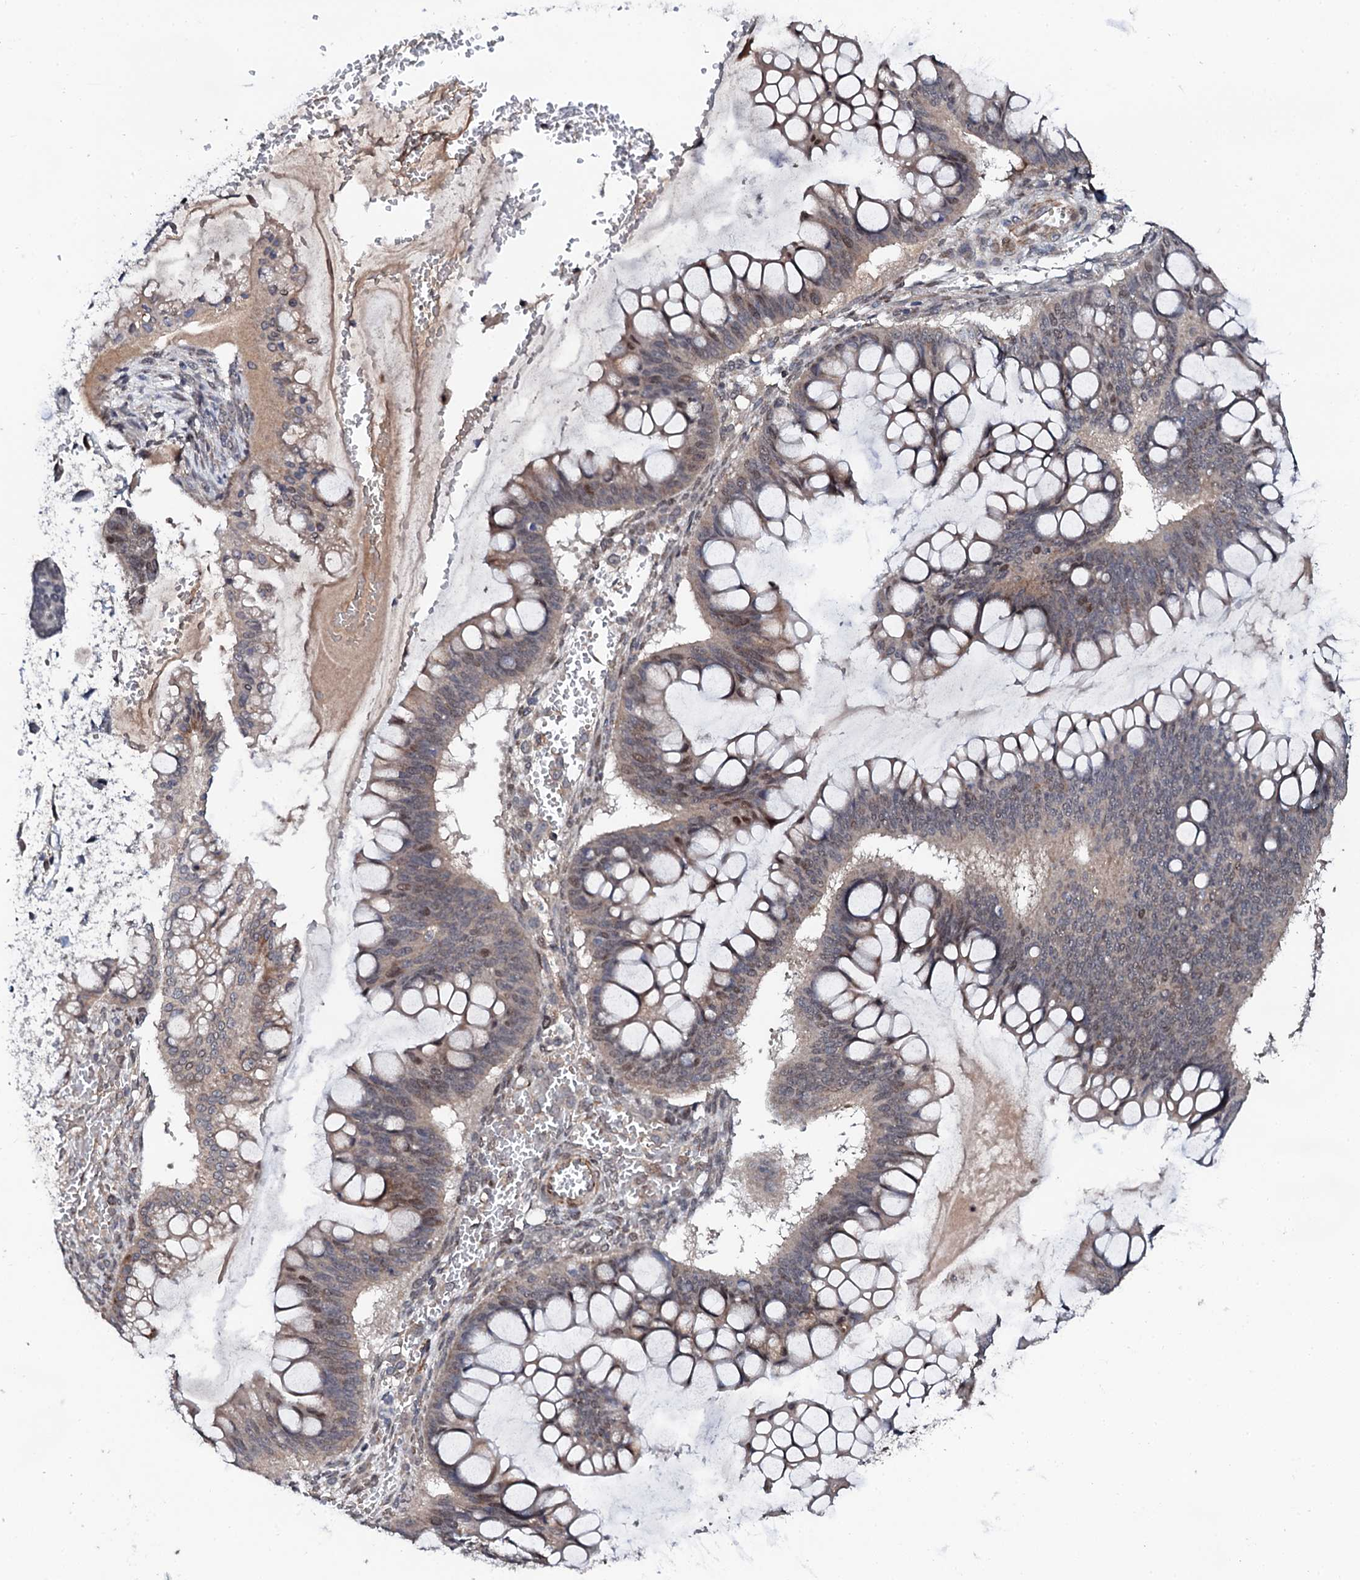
{"staining": {"intensity": "weak", "quantity": "<25%", "location": "cytoplasmic/membranous,nuclear"}, "tissue": "ovarian cancer", "cell_type": "Tumor cells", "image_type": "cancer", "snomed": [{"axis": "morphology", "description": "Cystadenocarcinoma, mucinous, NOS"}, {"axis": "topography", "description": "Ovary"}], "caption": "The image exhibits no staining of tumor cells in ovarian mucinous cystadenocarcinoma.", "gene": "FAM111A", "patient": {"sex": "female", "age": 73}}